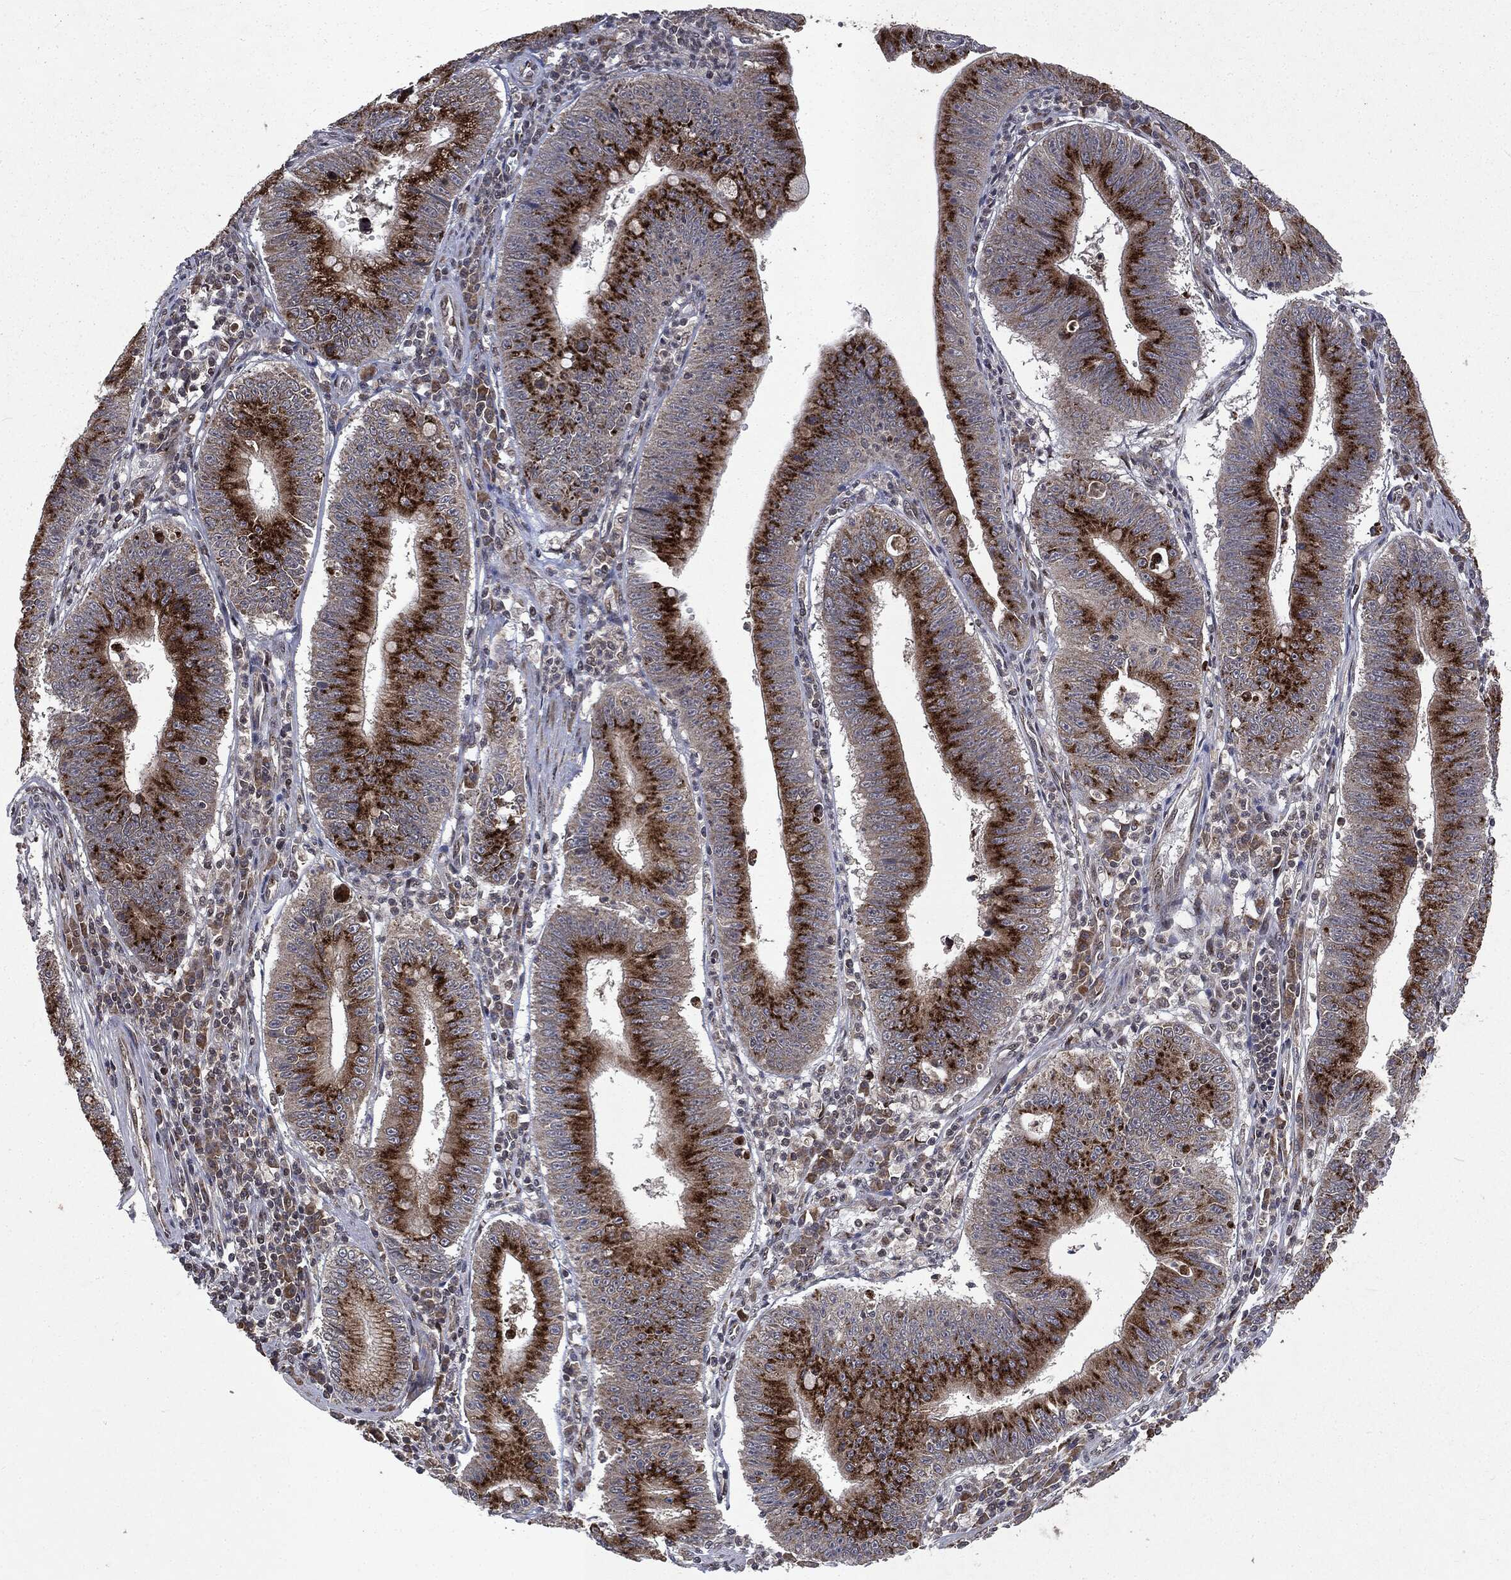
{"staining": {"intensity": "strong", "quantity": ">75%", "location": "cytoplasmic/membranous"}, "tissue": "stomach cancer", "cell_type": "Tumor cells", "image_type": "cancer", "snomed": [{"axis": "morphology", "description": "Adenocarcinoma, NOS"}, {"axis": "topography", "description": "Stomach"}], "caption": "Strong cytoplasmic/membranous staining is appreciated in approximately >75% of tumor cells in stomach cancer (adenocarcinoma).", "gene": "PLPPR2", "patient": {"sex": "male", "age": 59}}